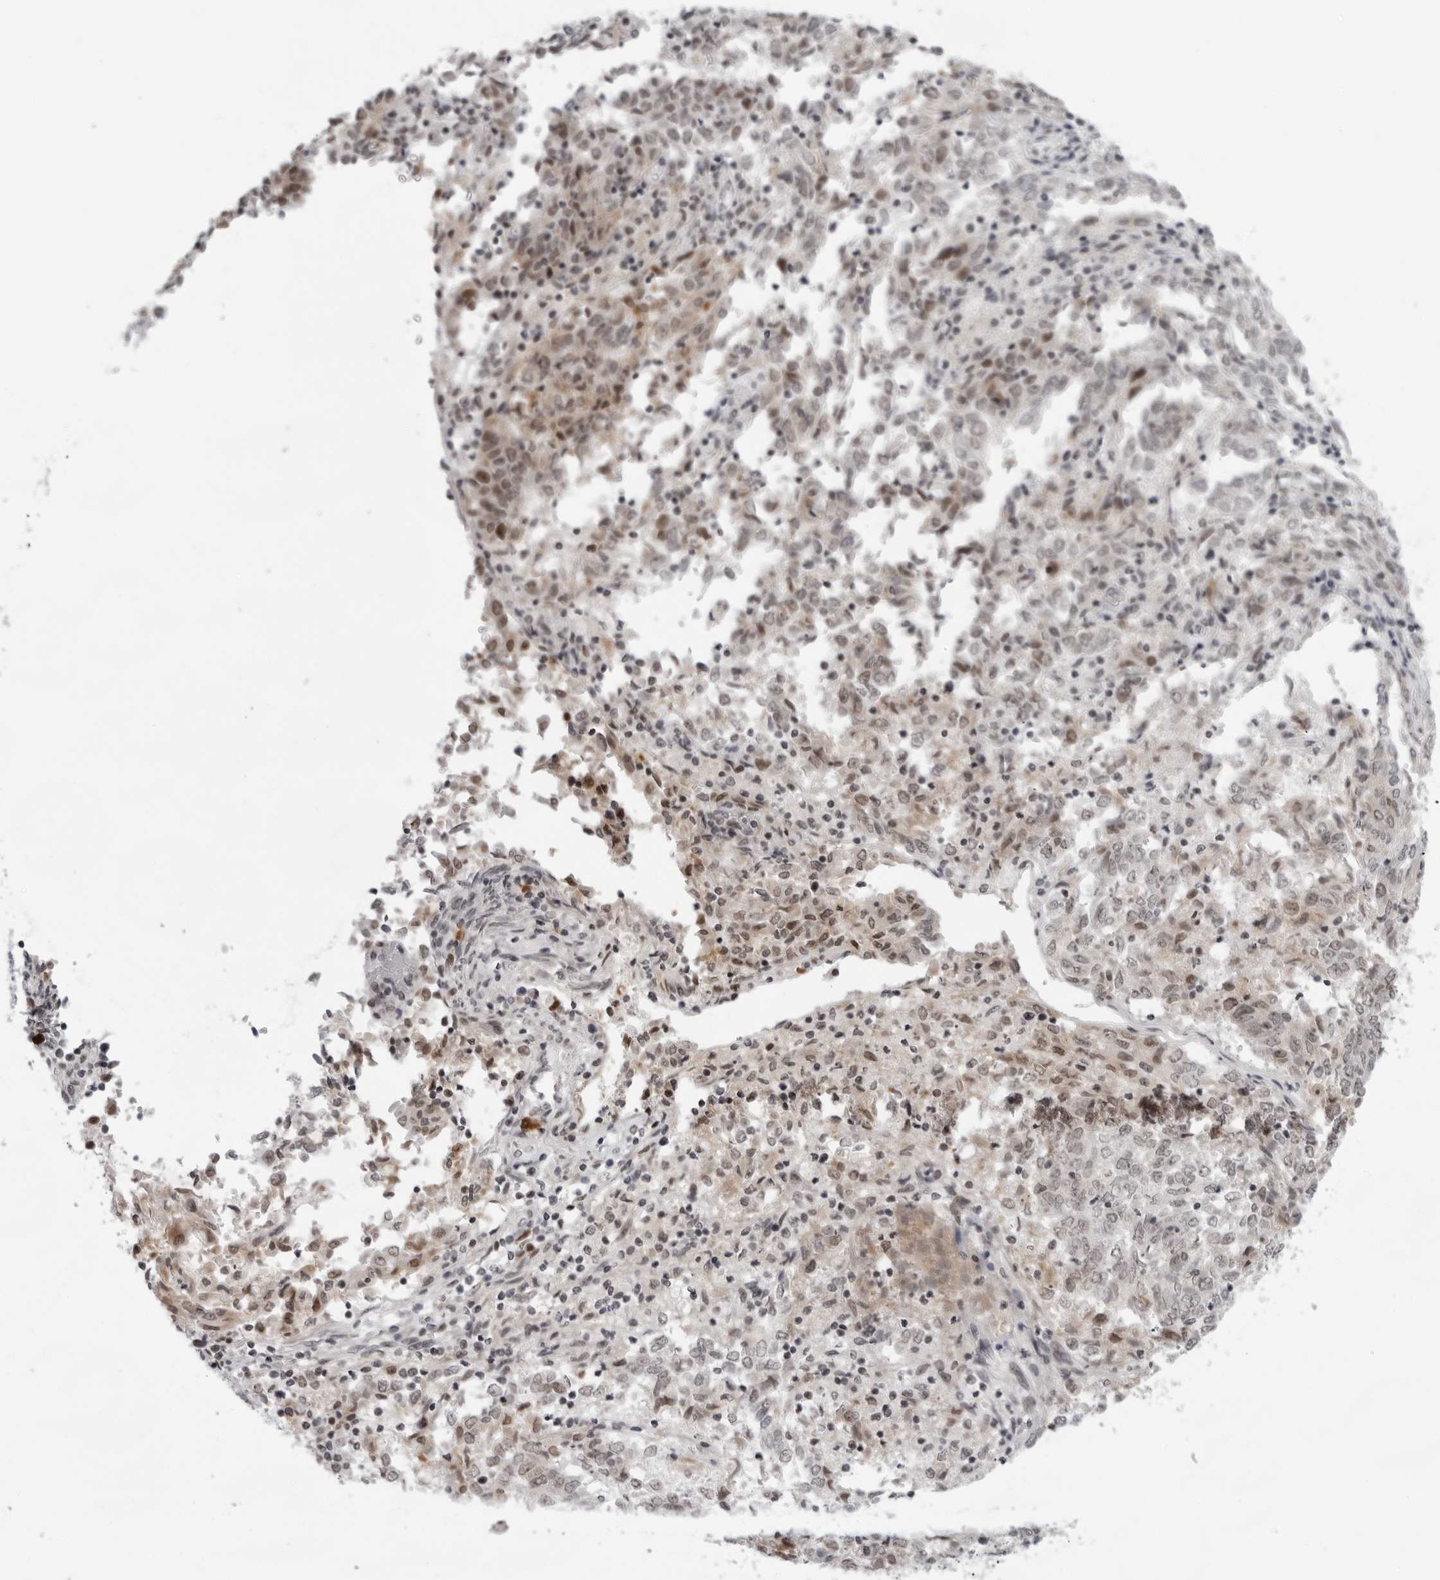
{"staining": {"intensity": "moderate", "quantity": ">75%", "location": "nuclear"}, "tissue": "endometrial cancer", "cell_type": "Tumor cells", "image_type": "cancer", "snomed": [{"axis": "morphology", "description": "Adenocarcinoma, NOS"}, {"axis": "topography", "description": "Endometrium"}], "caption": "Immunohistochemistry (IHC) image of neoplastic tissue: endometrial cancer (adenocarcinoma) stained using immunohistochemistry shows medium levels of moderate protein expression localized specifically in the nuclear of tumor cells, appearing as a nuclear brown color.", "gene": "EXOSC10", "patient": {"sex": "female", "age": 80}}